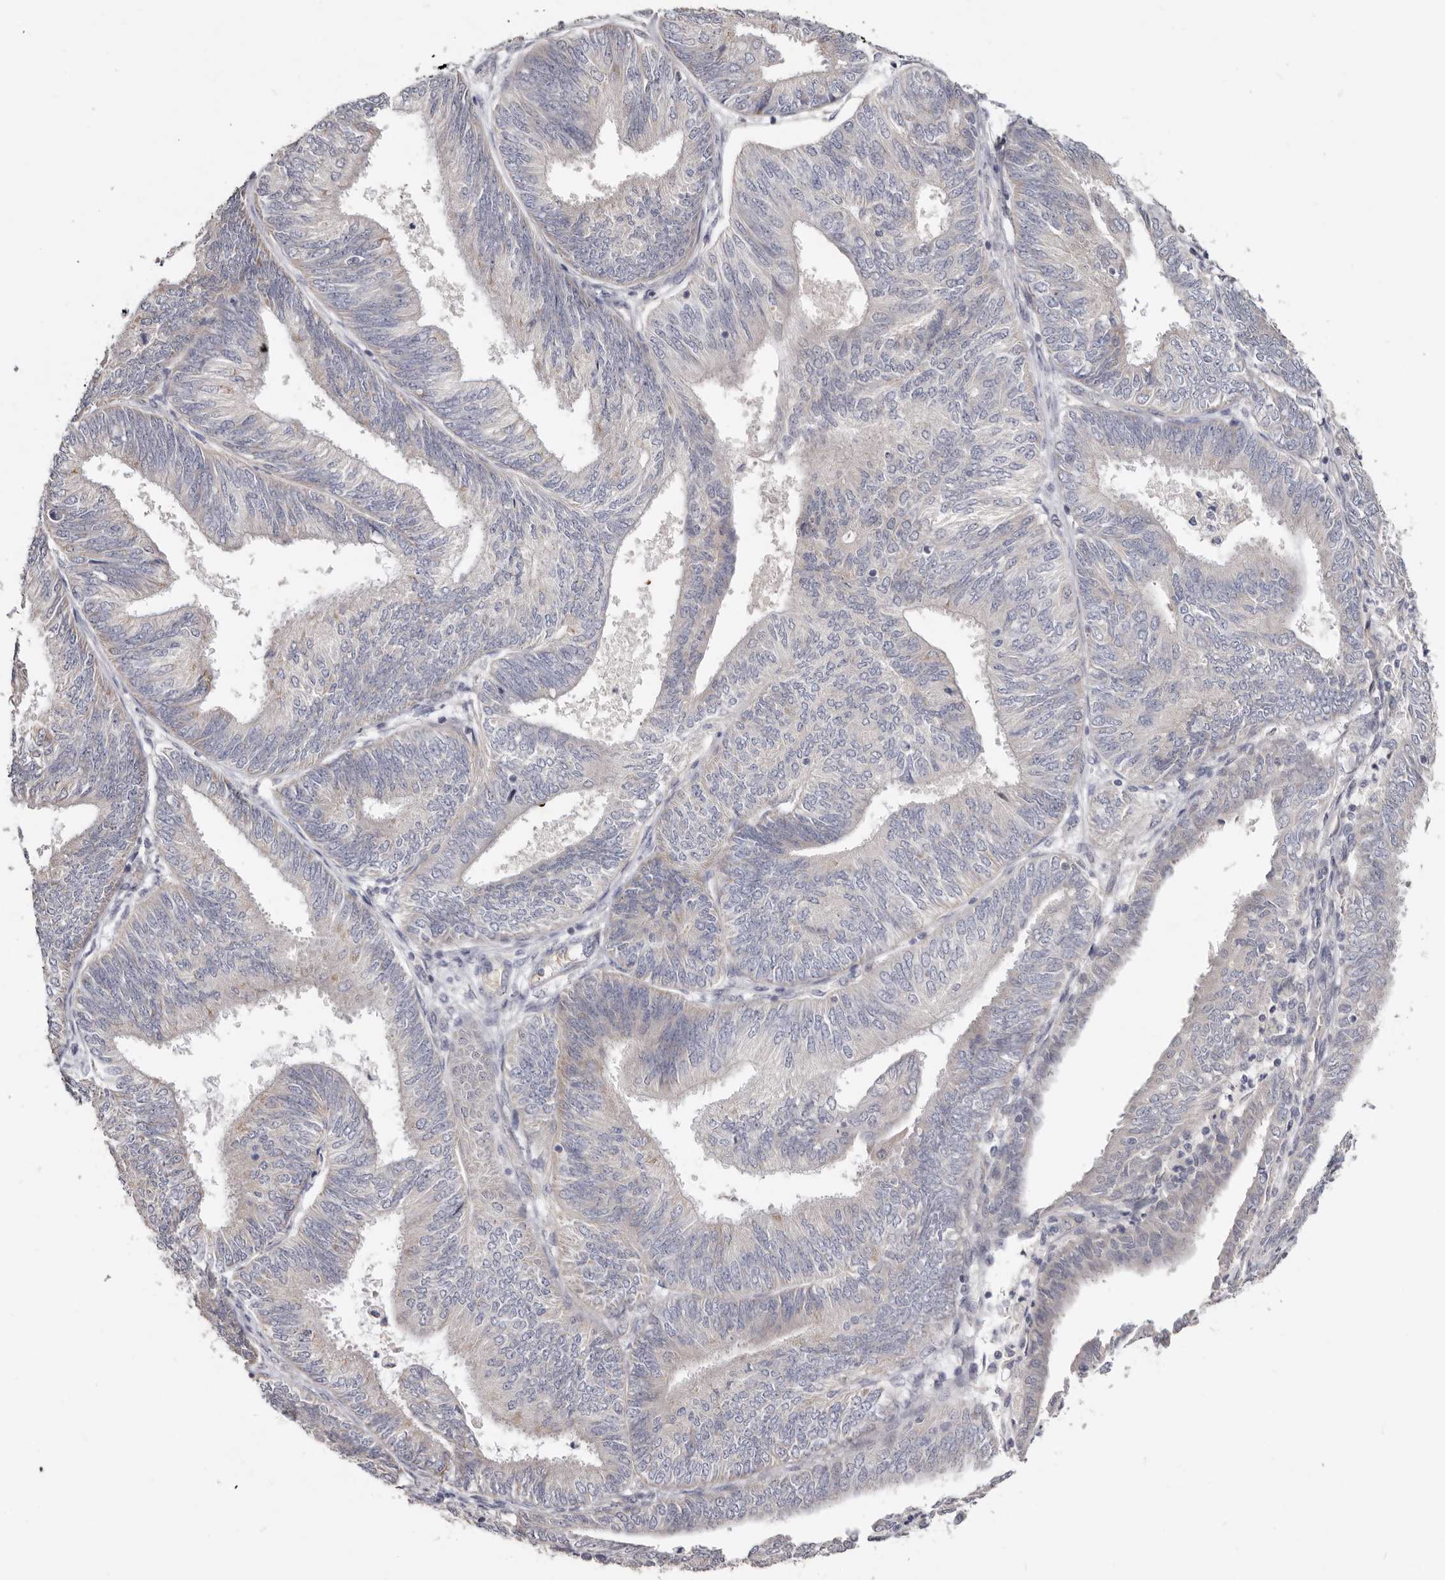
{"staining": {"intensity": "negative", "quantity": "none", "location": "none"}, "tissue": "endometrial cancer", "cell_type": "Tumor cells", "image_type": "cancer", "snomed": [{"axis": "morphology", "description": "Adenocarcinoma, NOS"}, {"axis": "topography", "description": "Endometrium"}], "caption": "High power microscopy image of an immunohistochemistry photomicrograph of endometrial cancer, revealing no significant expression in tumor cells. Nuclei are stained in blue.", "gene": "SPTA1", "patient": {"sex": "female", "age": 58}}